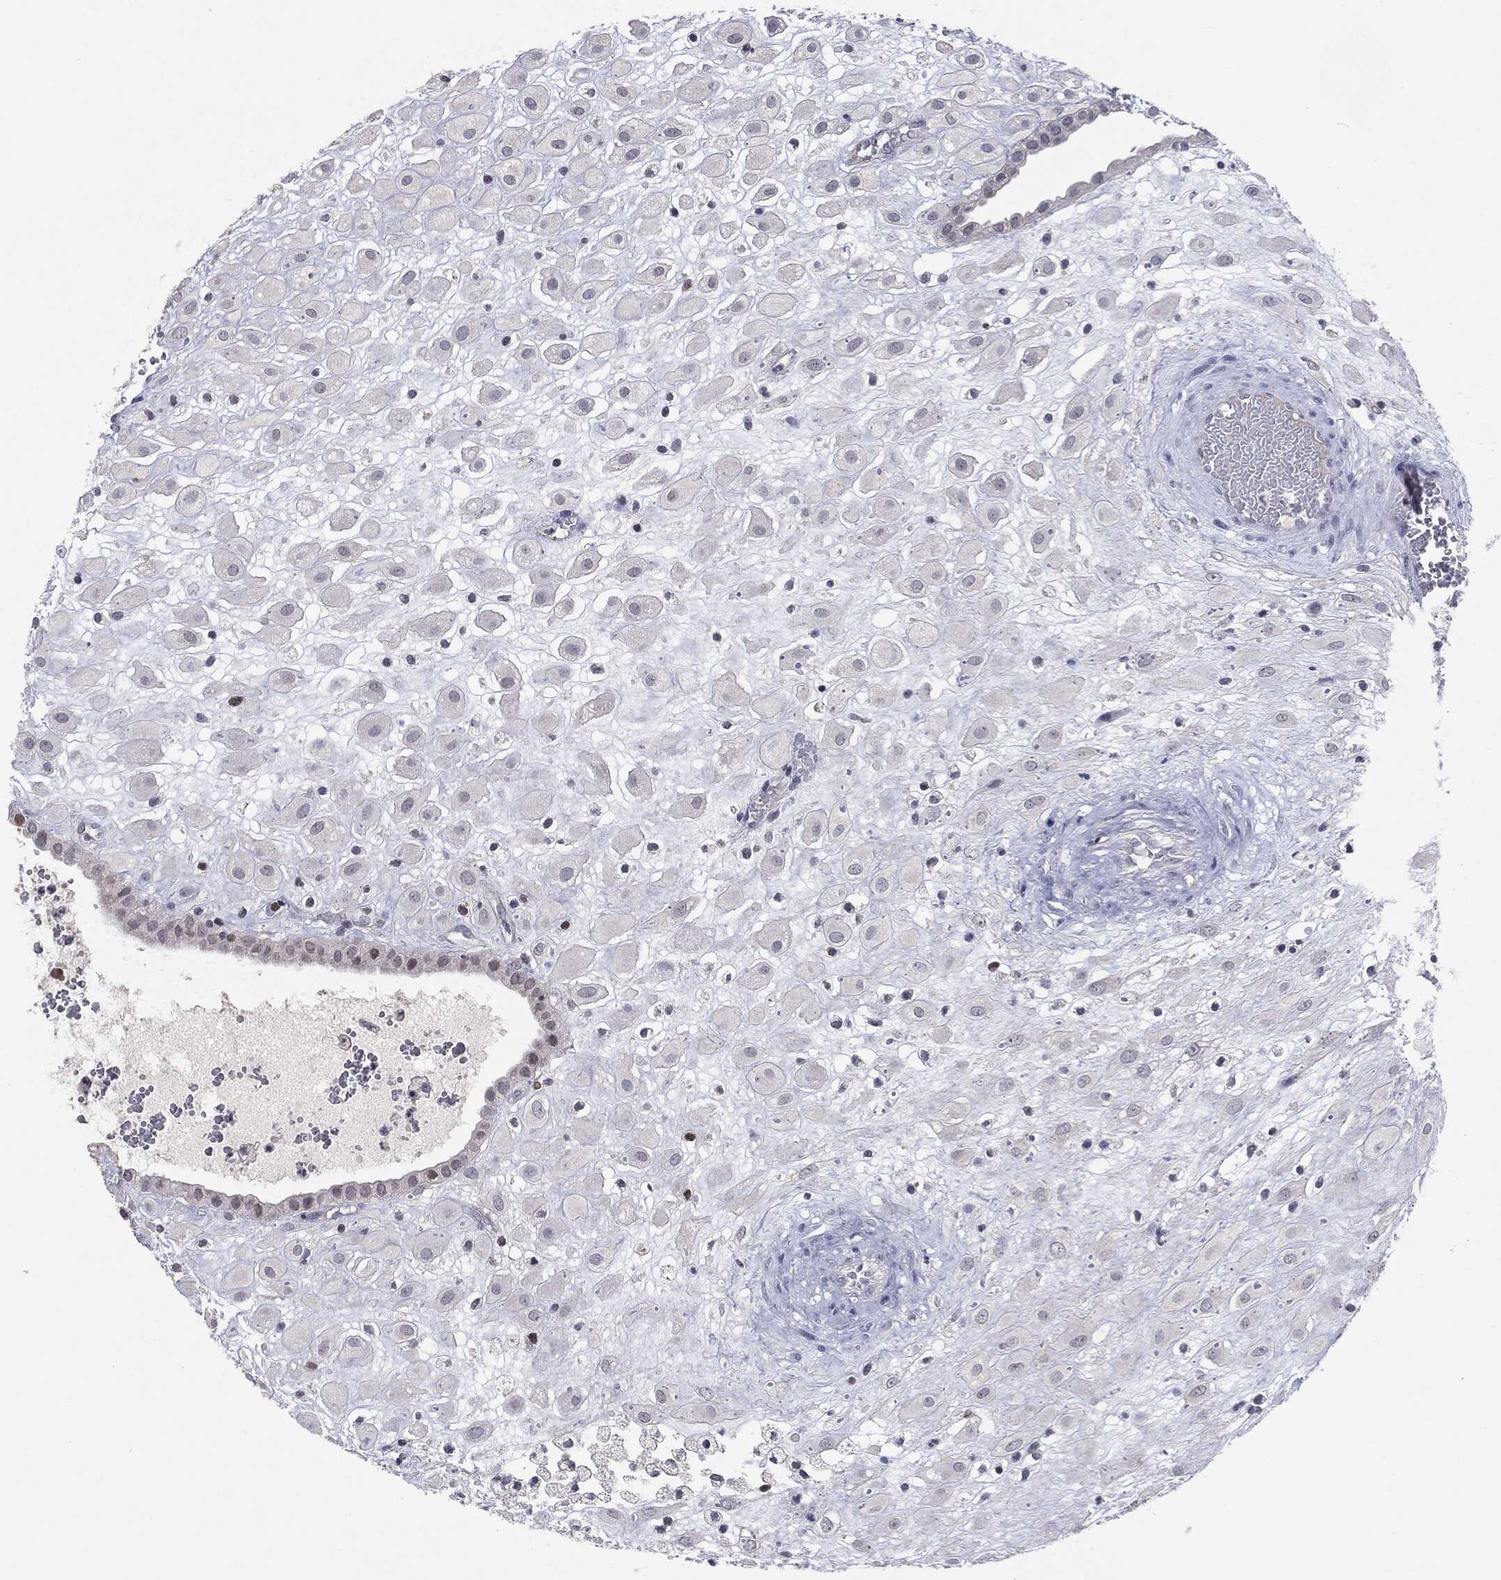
{"staining": {"intensity": "negative", "quantity": "none", "location": "none"}, "tissue": "placenta", "cell_type": "Decidual cells", "image_type": "normal", "snomed": [{"axis": "morphology", "description": "Normal tissue, NOS"}, {"axis": "topography", "description": "Placenta"}], "caption": "Protein analysis of normal placenta reveals no significant positivity in decidual cells. Brightfield microscopy of immunohistochemistry stained with DAB (brown) and hematoxylin (blue), captured at high magnification.", "gene": "KIF2C", "patient": {"sex": "female", "age": 24}}